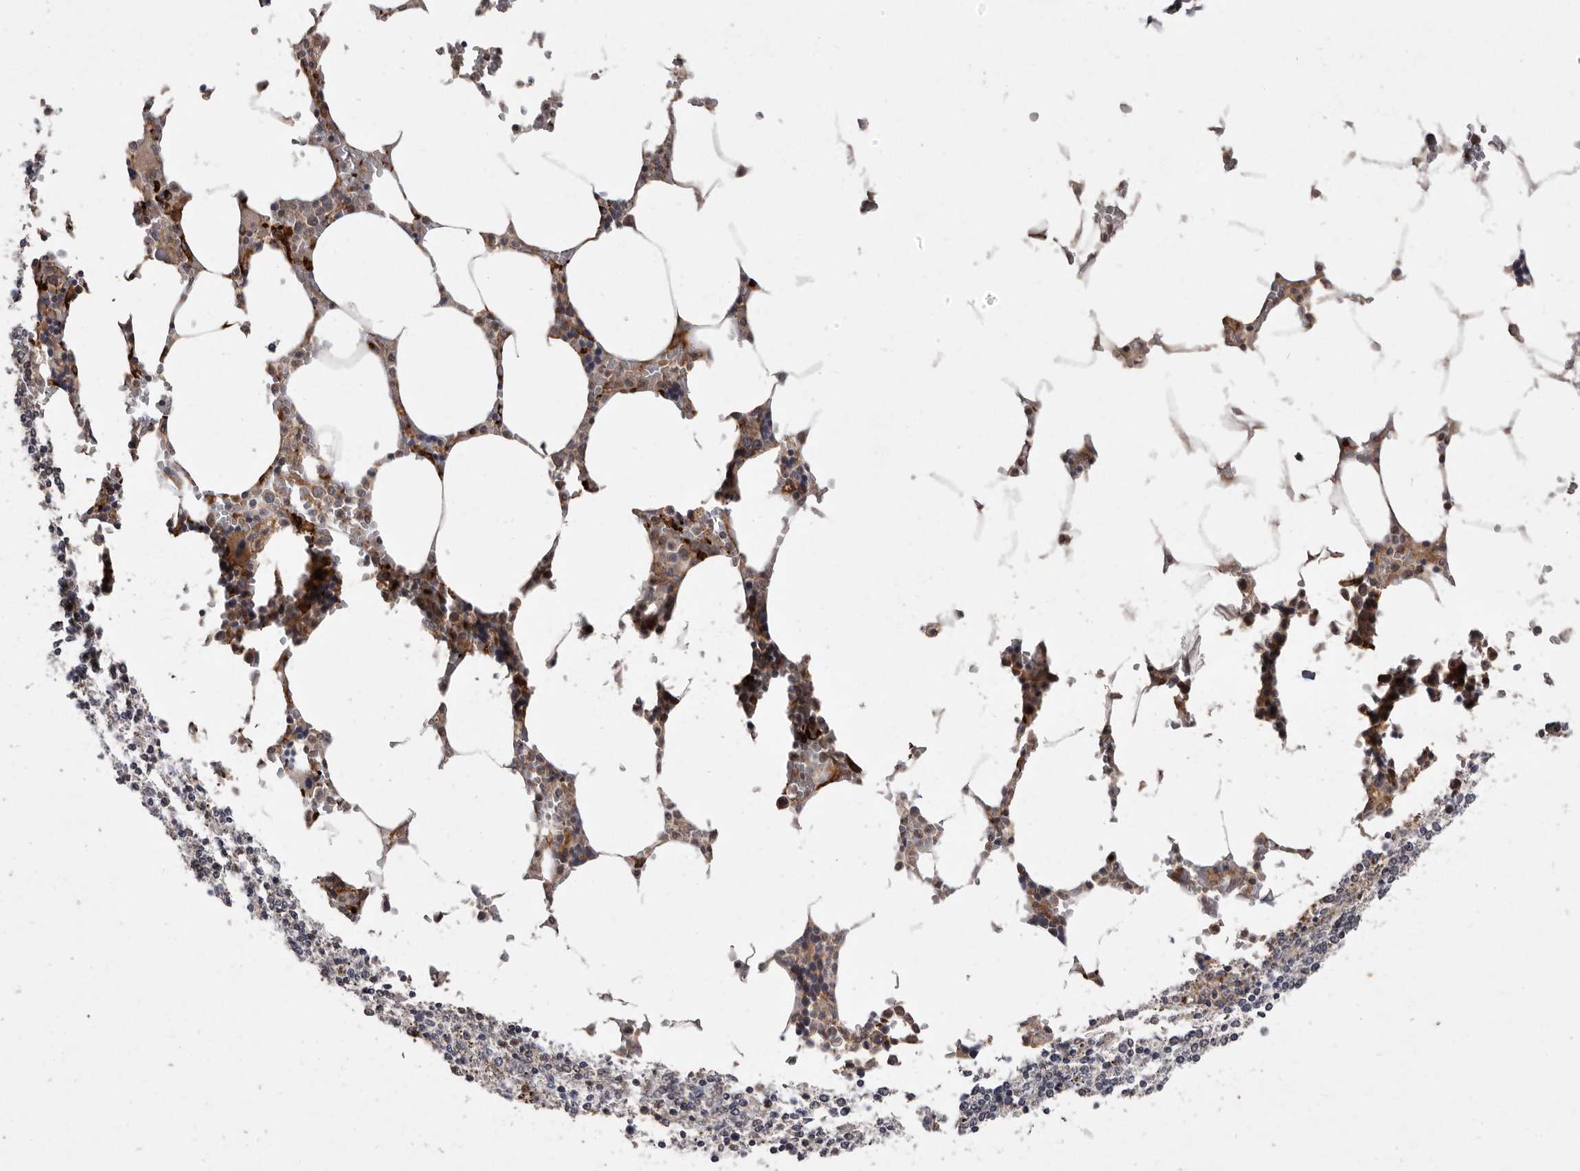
{"staining": {"intensity": "moderate", "quantity": "25%-75%", "location": "cytoplasmic/membranous"}, "tissue": "bone marrow", "cell_type": "Hematopoietic cells", "image_type": "normal", "snomed": [{"axis": "morphology", "description": "Normal tissue, NOS"}, {"axis": "topography", "description": "Bone marrow"}], "caption": "Bone marrow stained with DAB (3,3'-diaminobenzidine) IHC demonstrates medium levels of moderate cytoplasmic/membranous positivity in approximately 25%-75% of hematopoietic cells.", "gene": "FLAD1", "patient": {"sex": "male", "age": 70}}